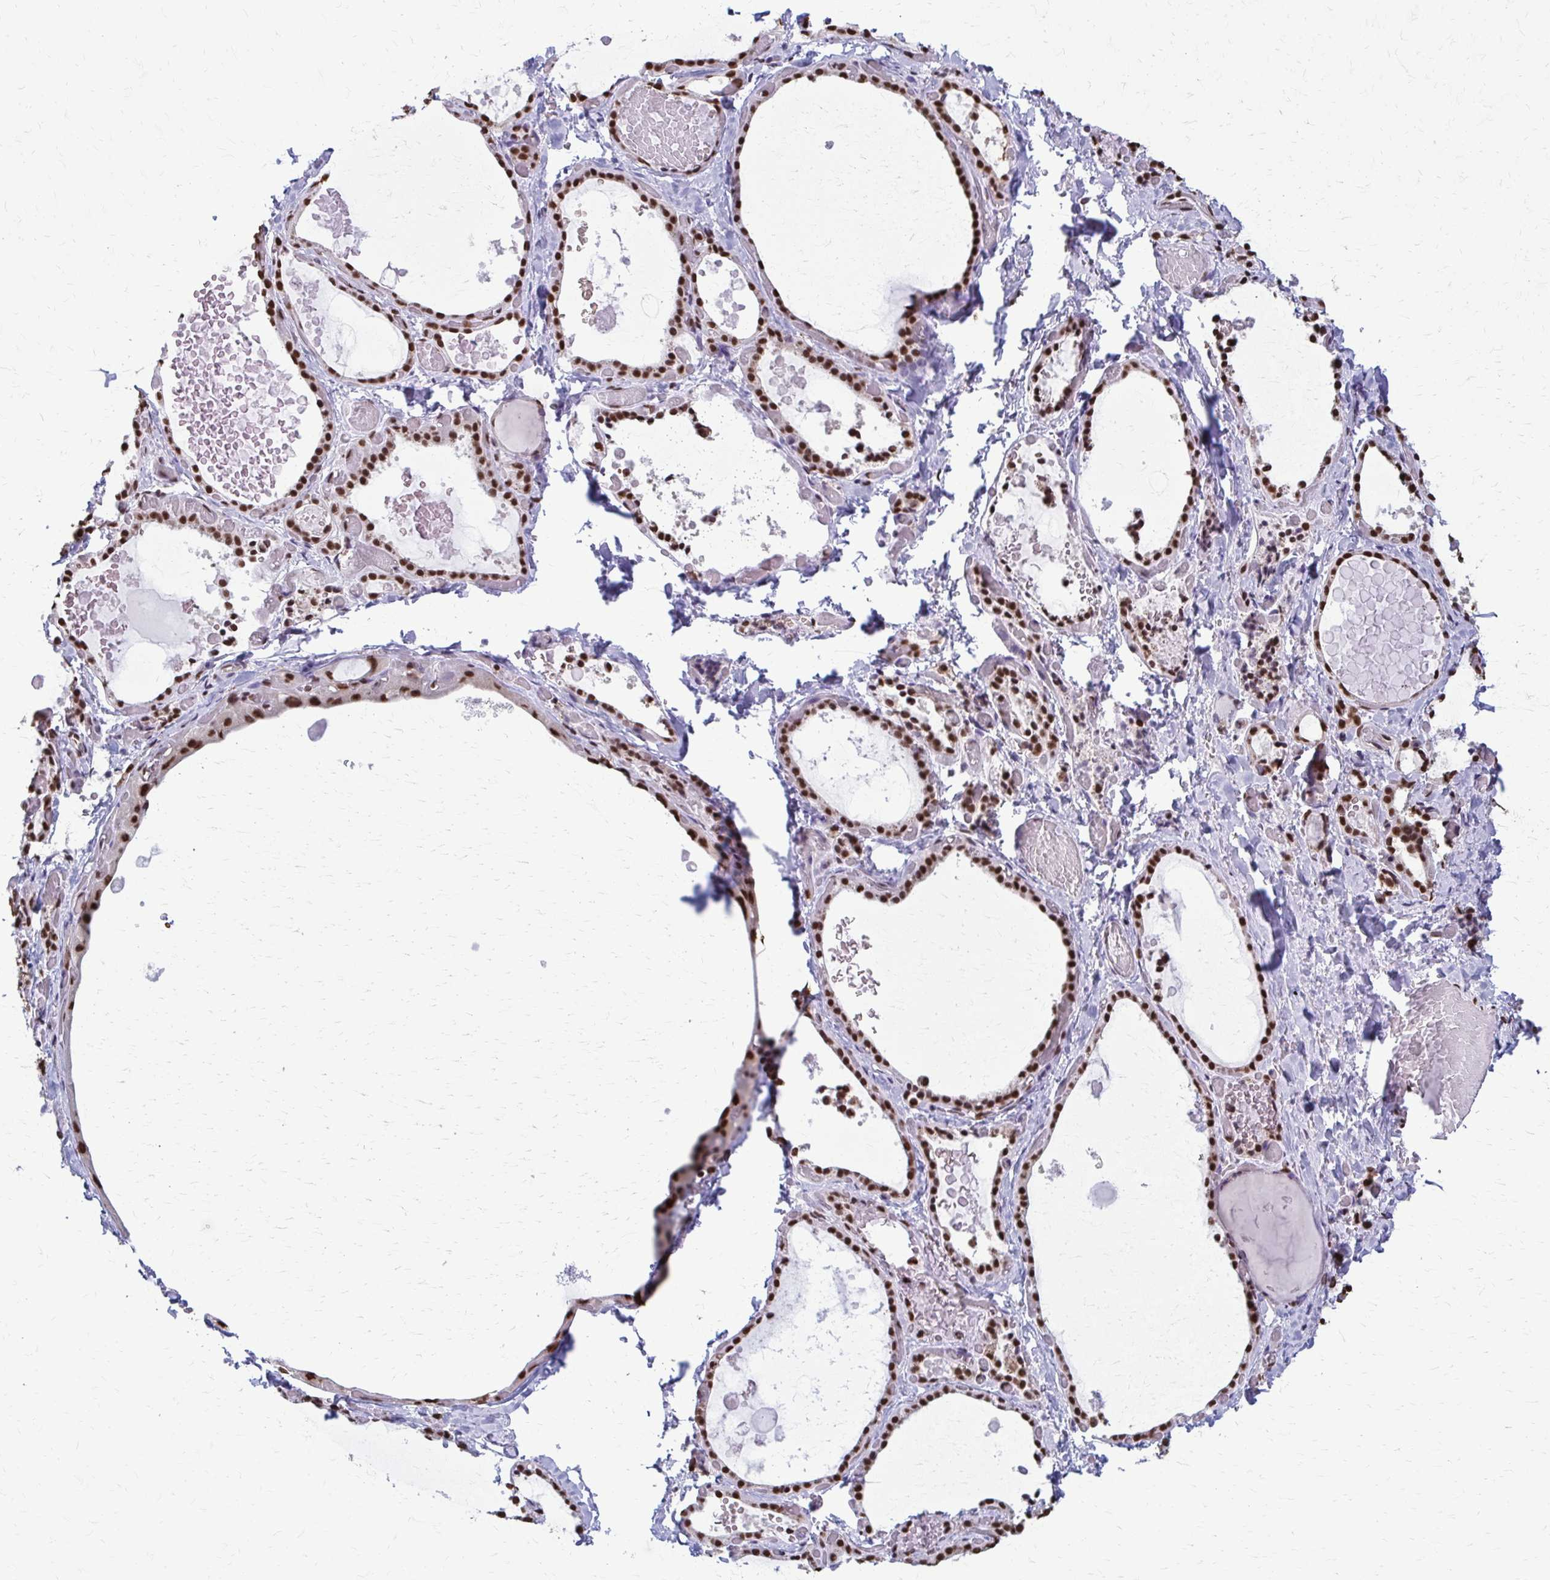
{"staining": {"intensity": "strong", "quantity": ">75%", "location": "nuclear"}, "tissue": "thyroid gland", "cell_type": "Glandular cells", "image_type": "normal", "snomed": [{"axis": "morphology", "description": "Normal tissue, NOS"}, {"axis": "topography", "description": "Thyroid gland"}], "caption": "Immunohistochemistry (IHC) (DAB) staining of unremarkable thyroid gland reveals strong nuclear protein positivity in about >75% of glandular cells.", "gene": "SNRPA", "patient": {"sex": "female", "age": 56}}